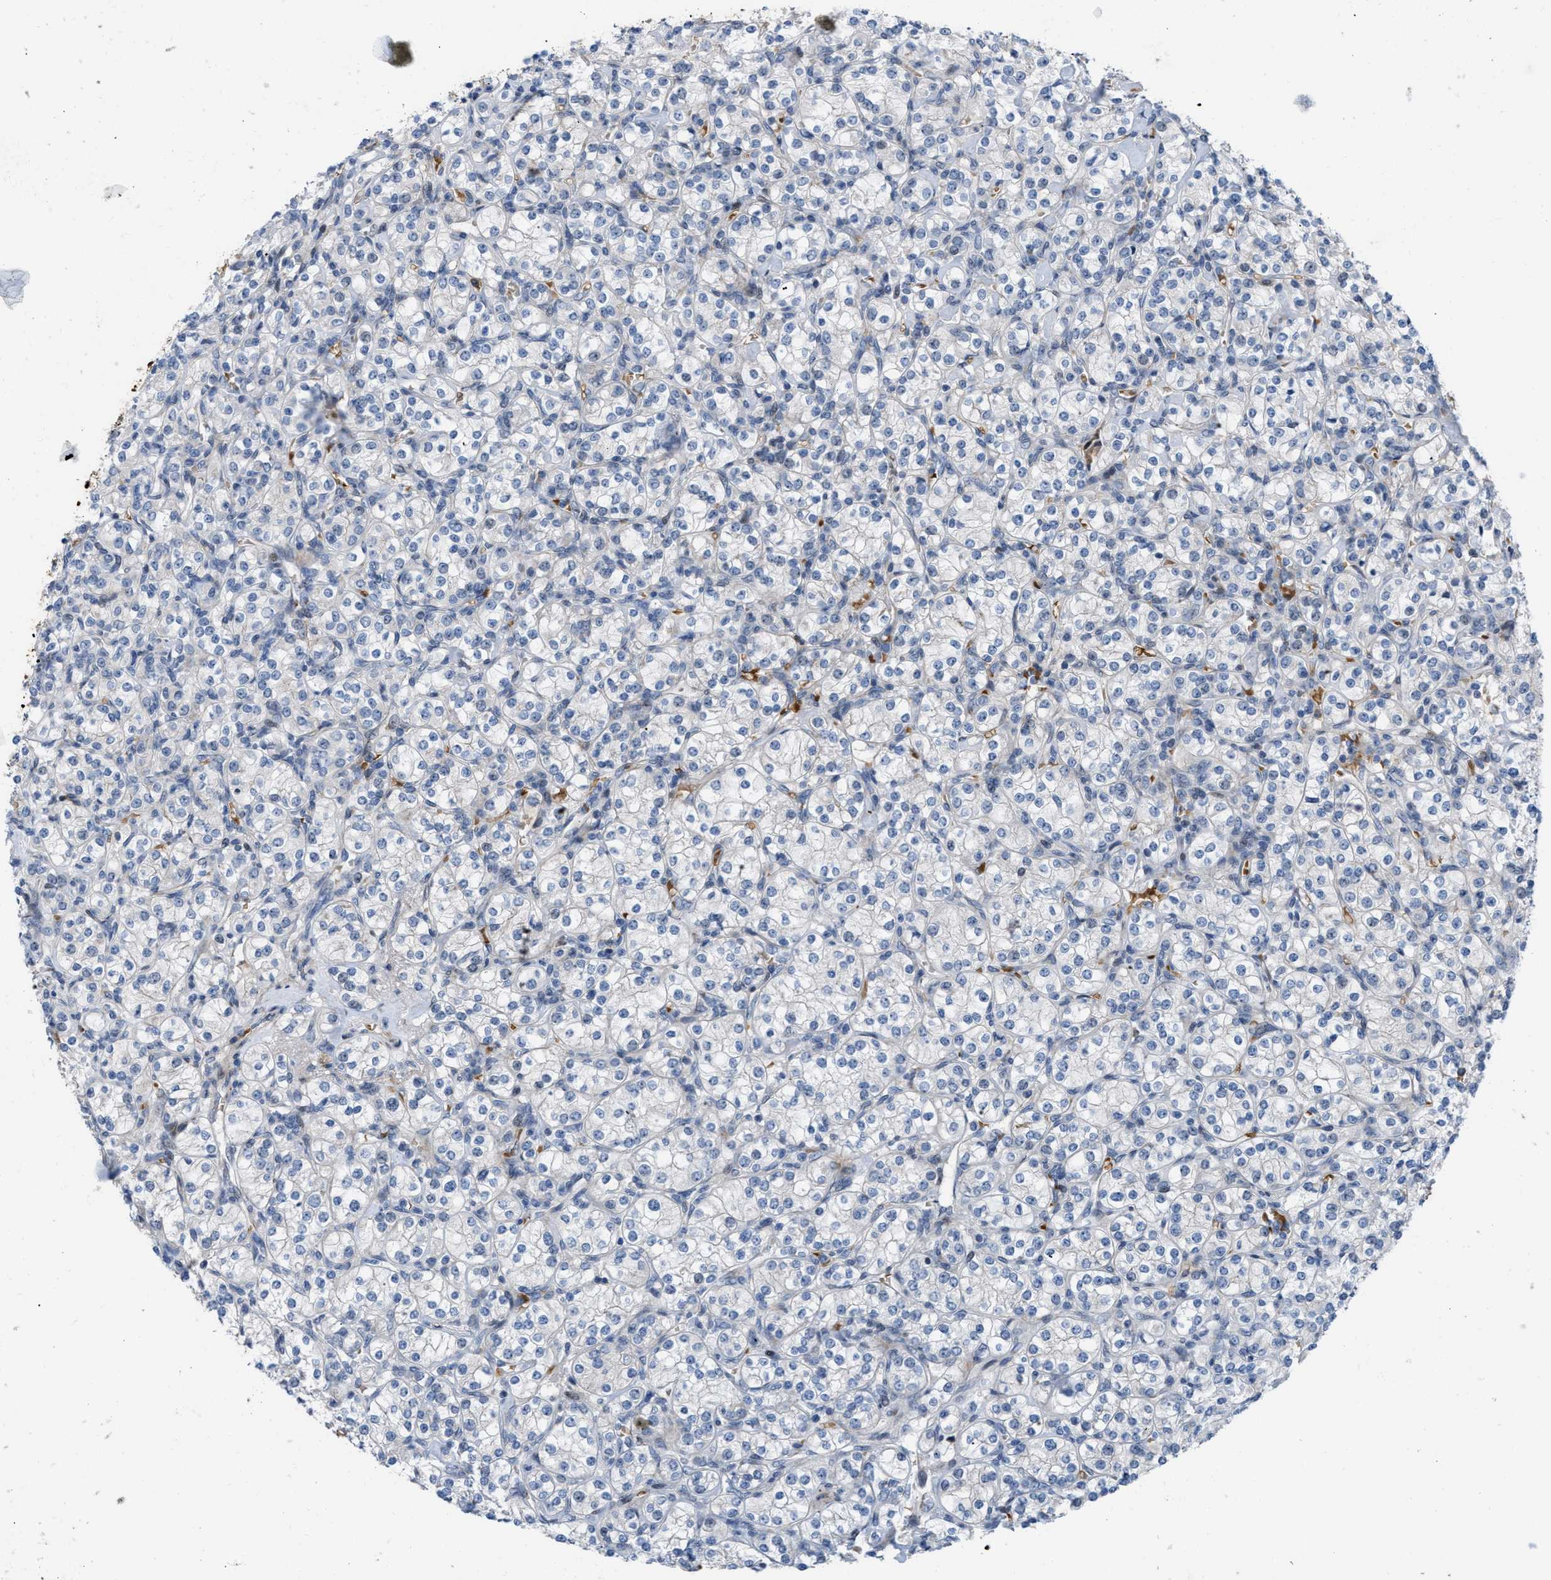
{"staining": {"intensity": "negative", "quantity": "none", "location": "none"}, "tissue": "renal cancer", "cell_type": "Tumor cells", "image_type": "cancer", "snomed": [{"axis": "morphology", "description": "Adenocarcinoma, NOS"}, {"axis": "topography", "description": "Kidney"}], "caption": "Immunohistochemistry (IHC) of human renal cancer (adenocarcinoma) reveals no staining in tumor cells.", "gene": "POLR1F", "patient": {"sex": "male", "age": 77}}